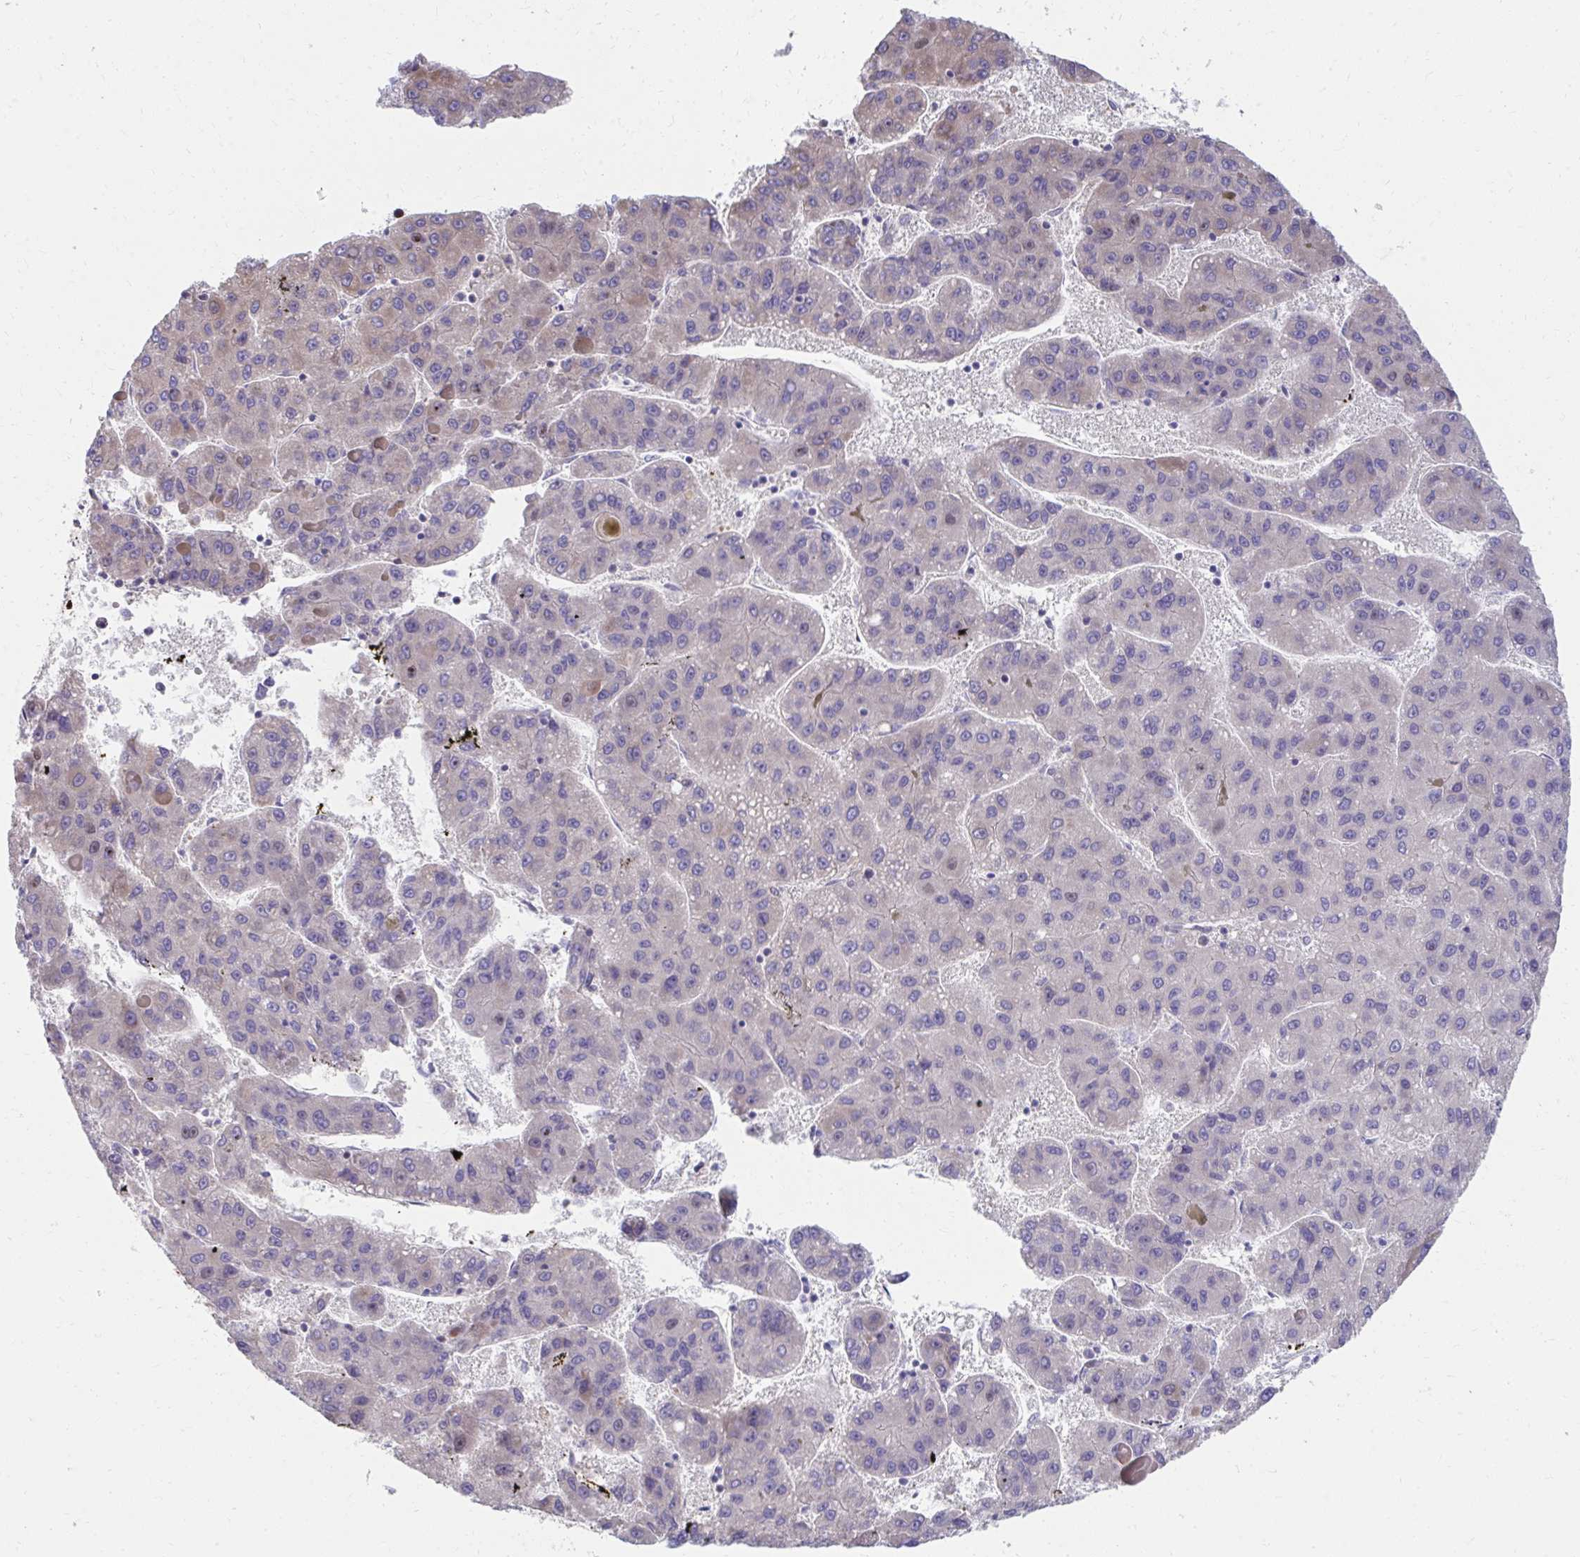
{"staining": {"intensity": "negative", "quantity": "none", "location": "none"}, "tissue": "liver cancer", "cell_type": "Tumor cells", "image_type": "cancer", "snomed": [{"axis": "morphology", "description": "Carcinoma, Hepatocellular, NOS"}, {"axis": "topography", "description": "Liver"}], "caption": "Immunohistochemical staining of human hepatocellular carcinoma (liver) reveals no significant staining in tumor cells.", "gene": "ZNF778", "patient": {"sex": "female", "age": 82}}